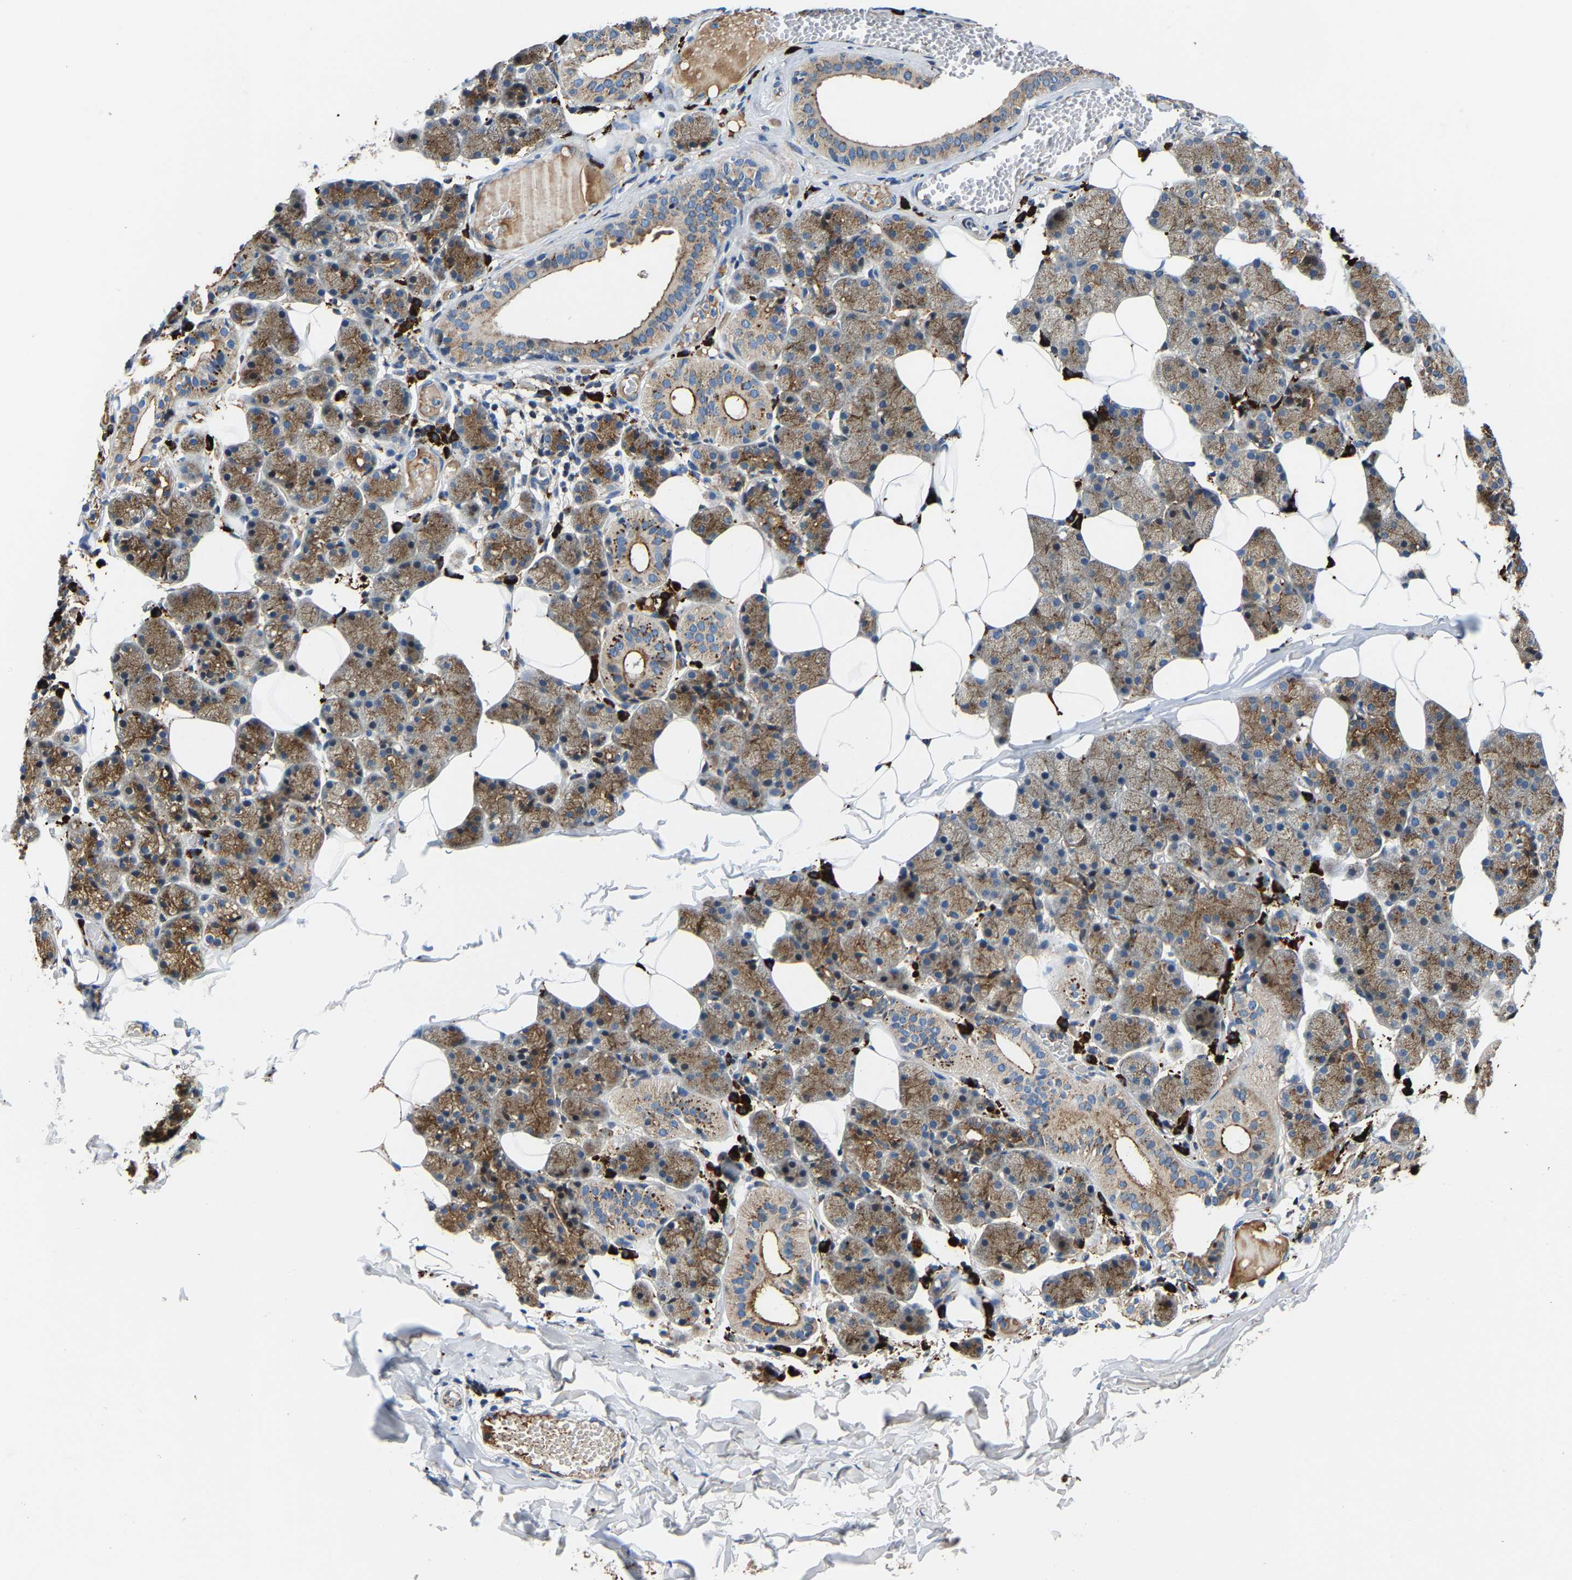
{"staining": {"intensity": "moderate", "quantity": ">75%", "location": "cytoplasmic/membranous"}, "tissue": "salivary gland", "cell_type": "Glandular cells", "image_type": "normal", "snomed": [{"axis": "morphology", "description": "Normal tissue, NOS"}, {"axis": "topography", "description": "Salivary gland"}], "caption": "This image demonstrates benign salivary gland stained with immunohistochemistry (IHC) to label a protein in brown. The cytoplasmic/membranous of glandular cells show moderate positivity for the protein. Nuclei are counter-stained blue.", "gene": "DPP7", "patient": {"sex": "female", "age": 33}}